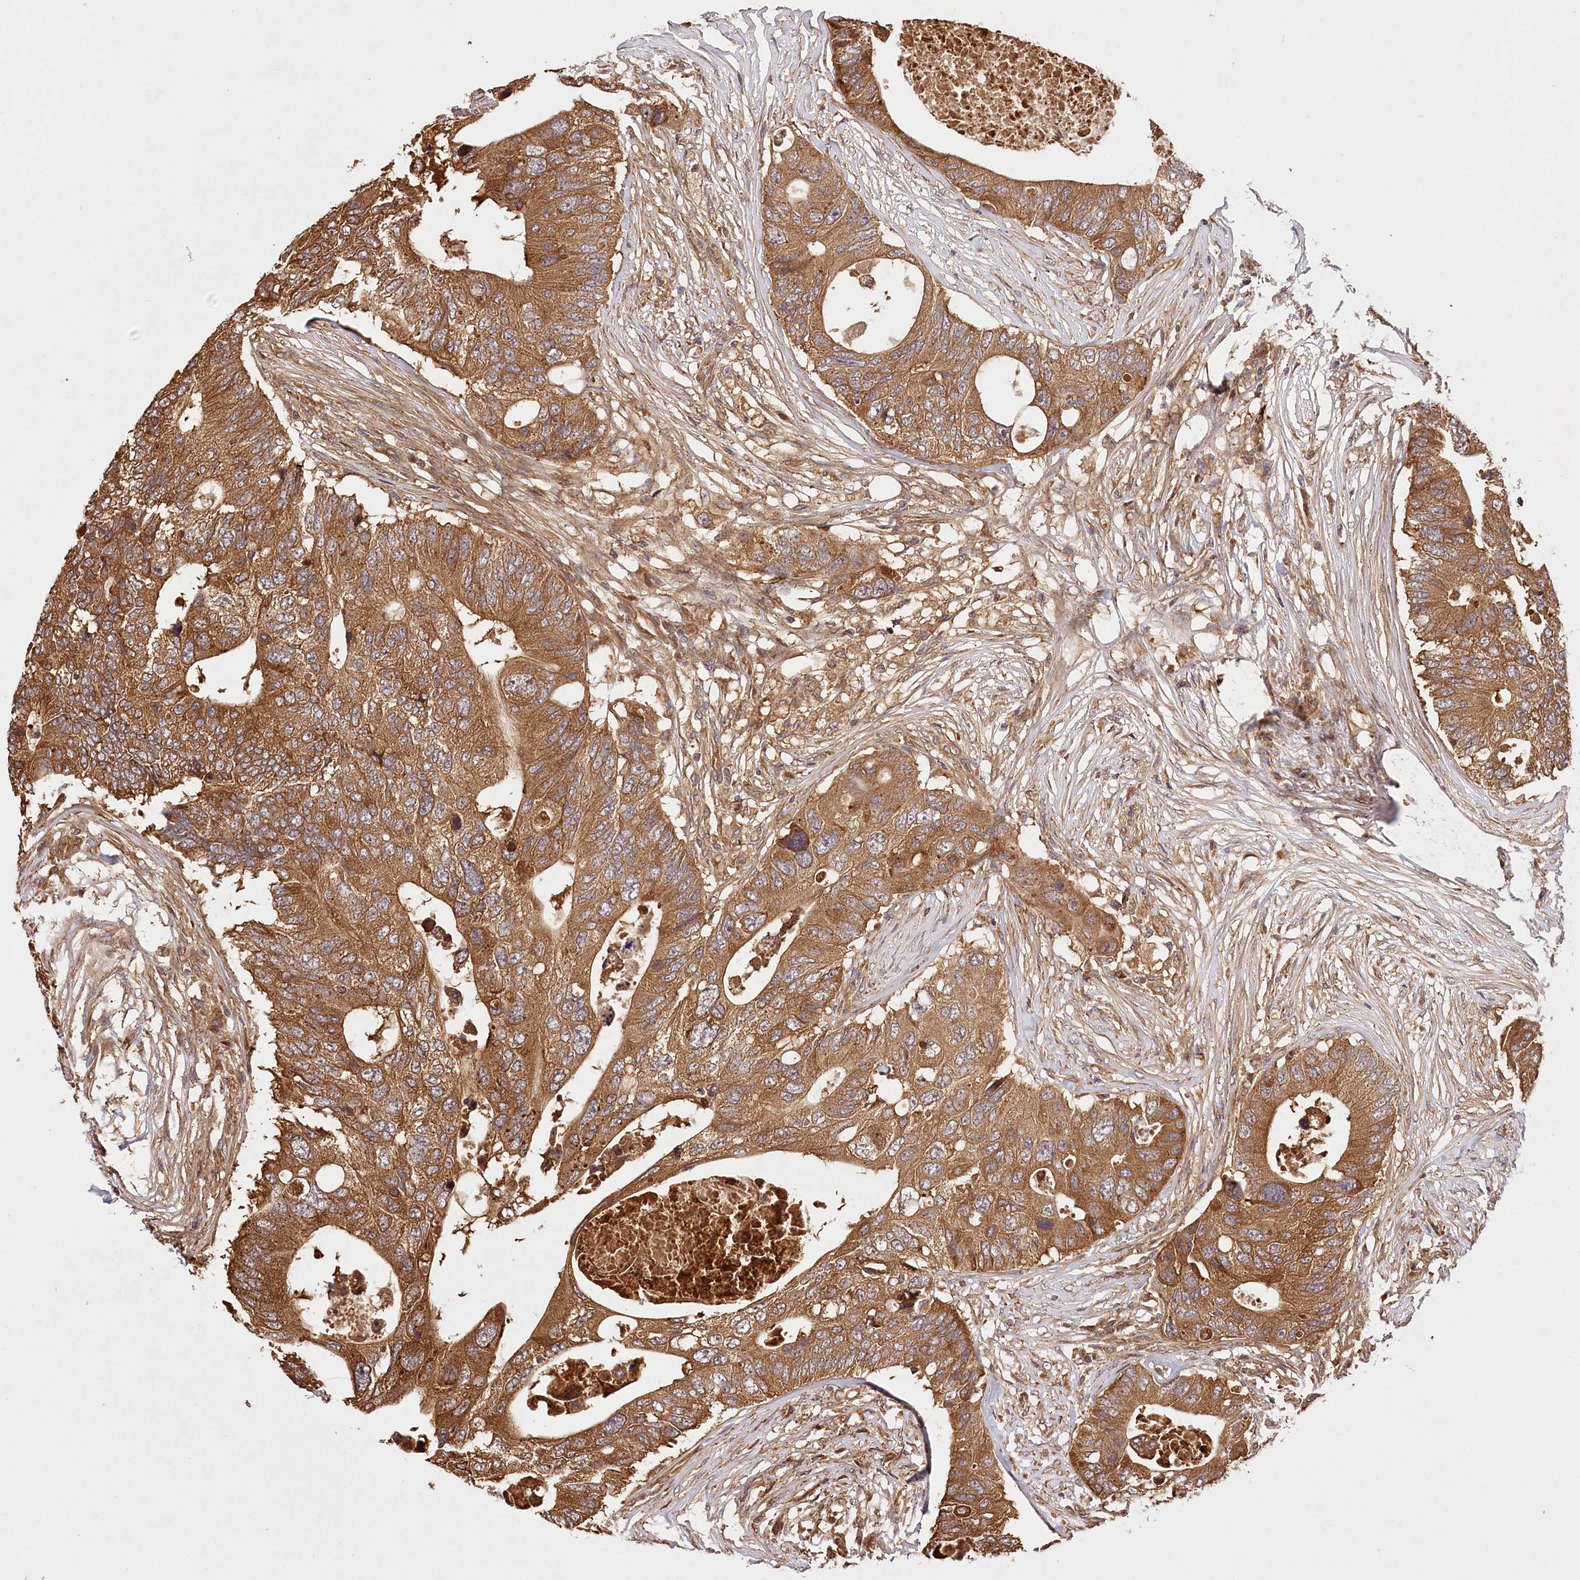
{"staining": {"intensity": "strong", "quantity": ">75%", "location": "cytoplasmic/membranous"}, "tissue": "colorectal cancer", "cell_type": "Tumor cells", "image_type": "cancer", "snomed": [{"axis": "morphology", "description": "Adenocarcinoma, NOS"}, {"axis": "topography", "description": "Colon"}], "caption": "Strong cytoplasmic/membranous positivity is identified in approximately >75% of tumor cells in colorectal cancer.", "gene": "LSS", "patient": {"sex": "male", "age": 71}}